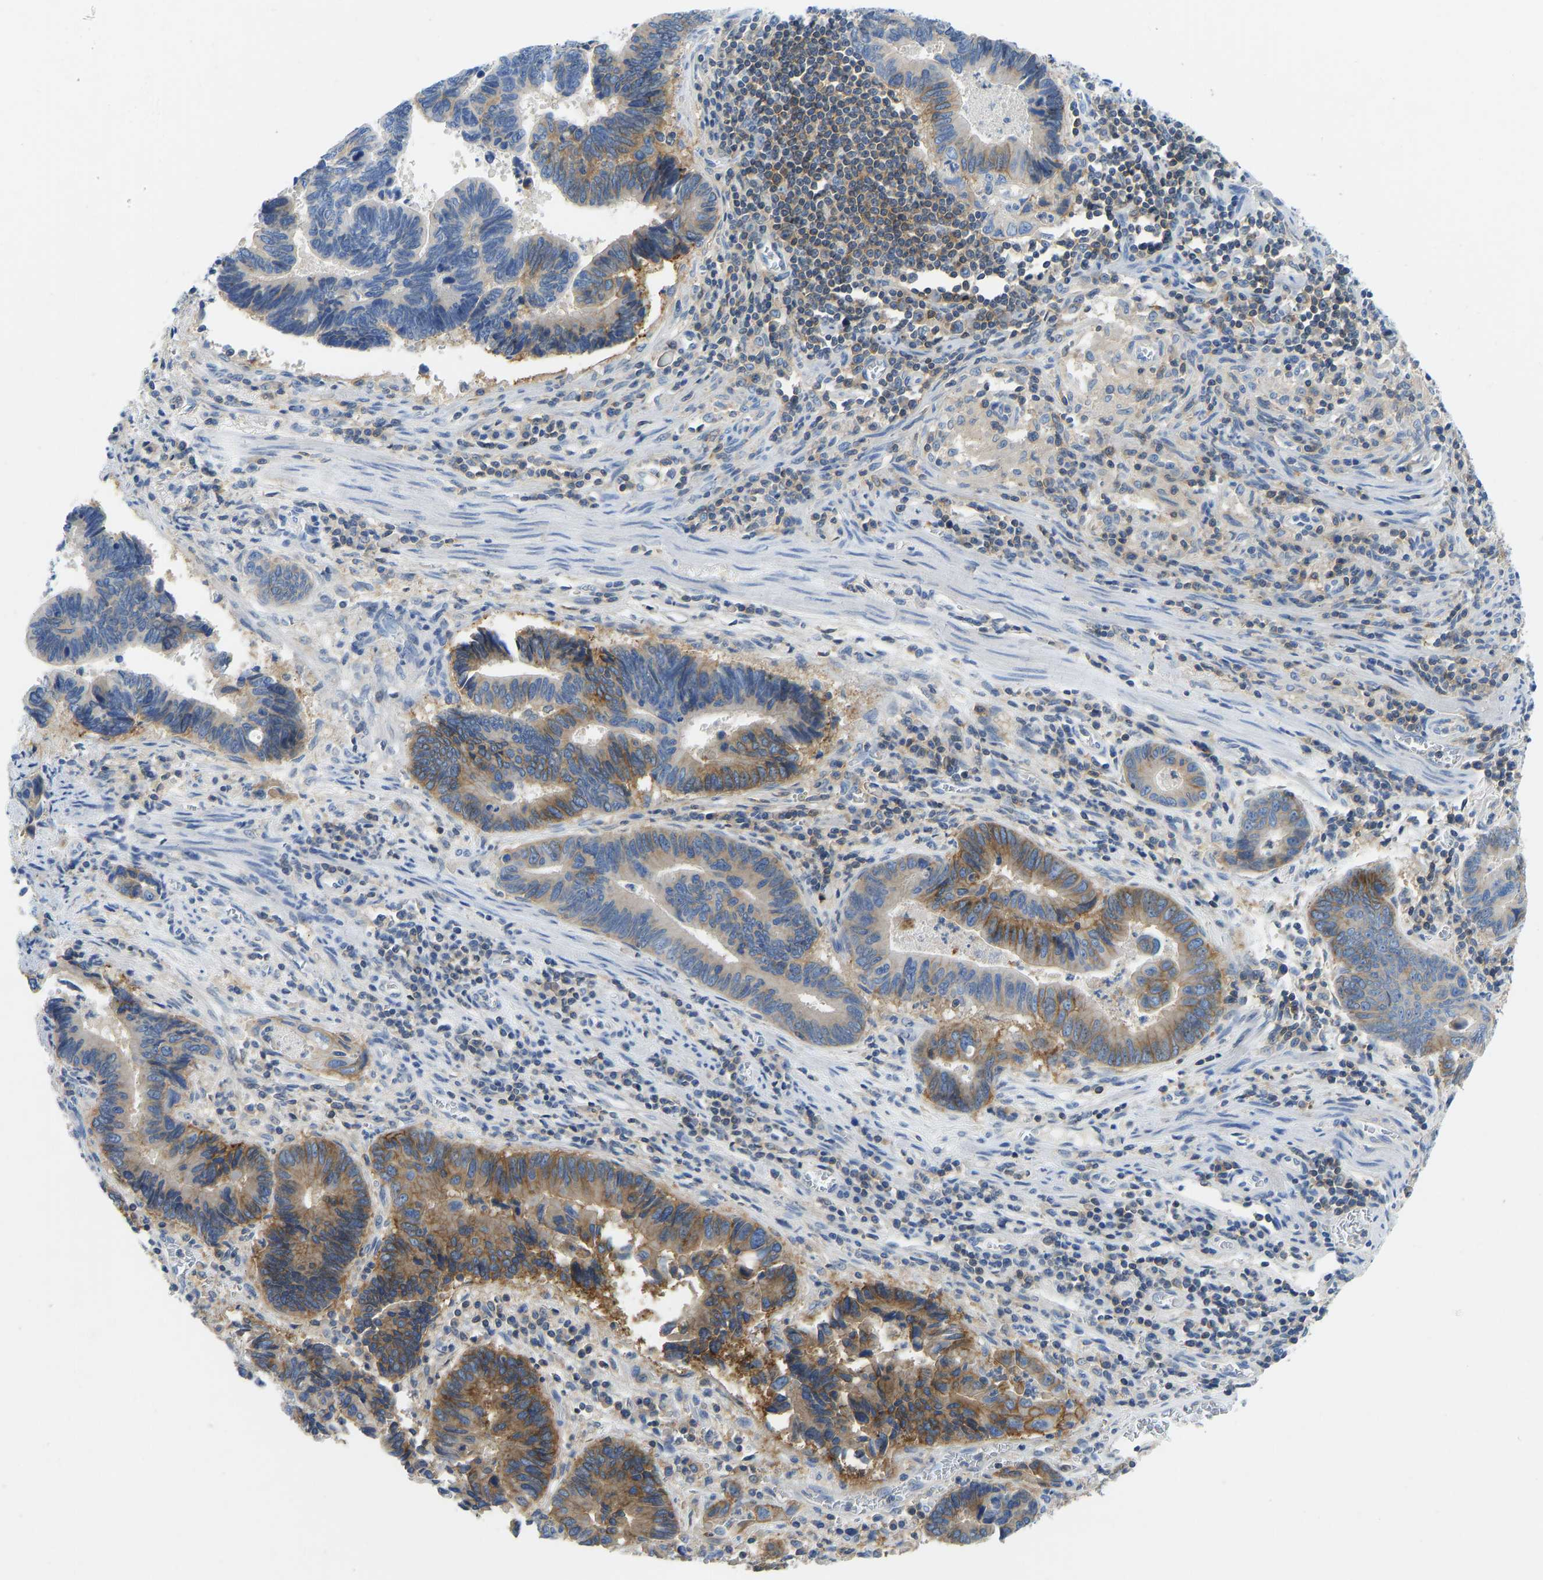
{"staining": {"intensity": "moderate", "quantity": "25%-75%", "location": "cytoplasmic/membranous"}, "tissue": "pancreatic cancer", "cell_type": "Tumor cells", "image_type": "cancer", "snomed": [{"axis": "morphology", "description": "Adenocarcinoma, NOS"}, {"axis": "topography", "description": "Pancreas"}], "caption": "Human pancreatic cancer (adenocarcinoma) stained for a protein (brown) exhibits moderate cytoplasmic/membranous positive staining in approximately 25%-75% of tumor cells.", "gene": "NDRG3", "patient": {"sex": "female", "age": 70}}